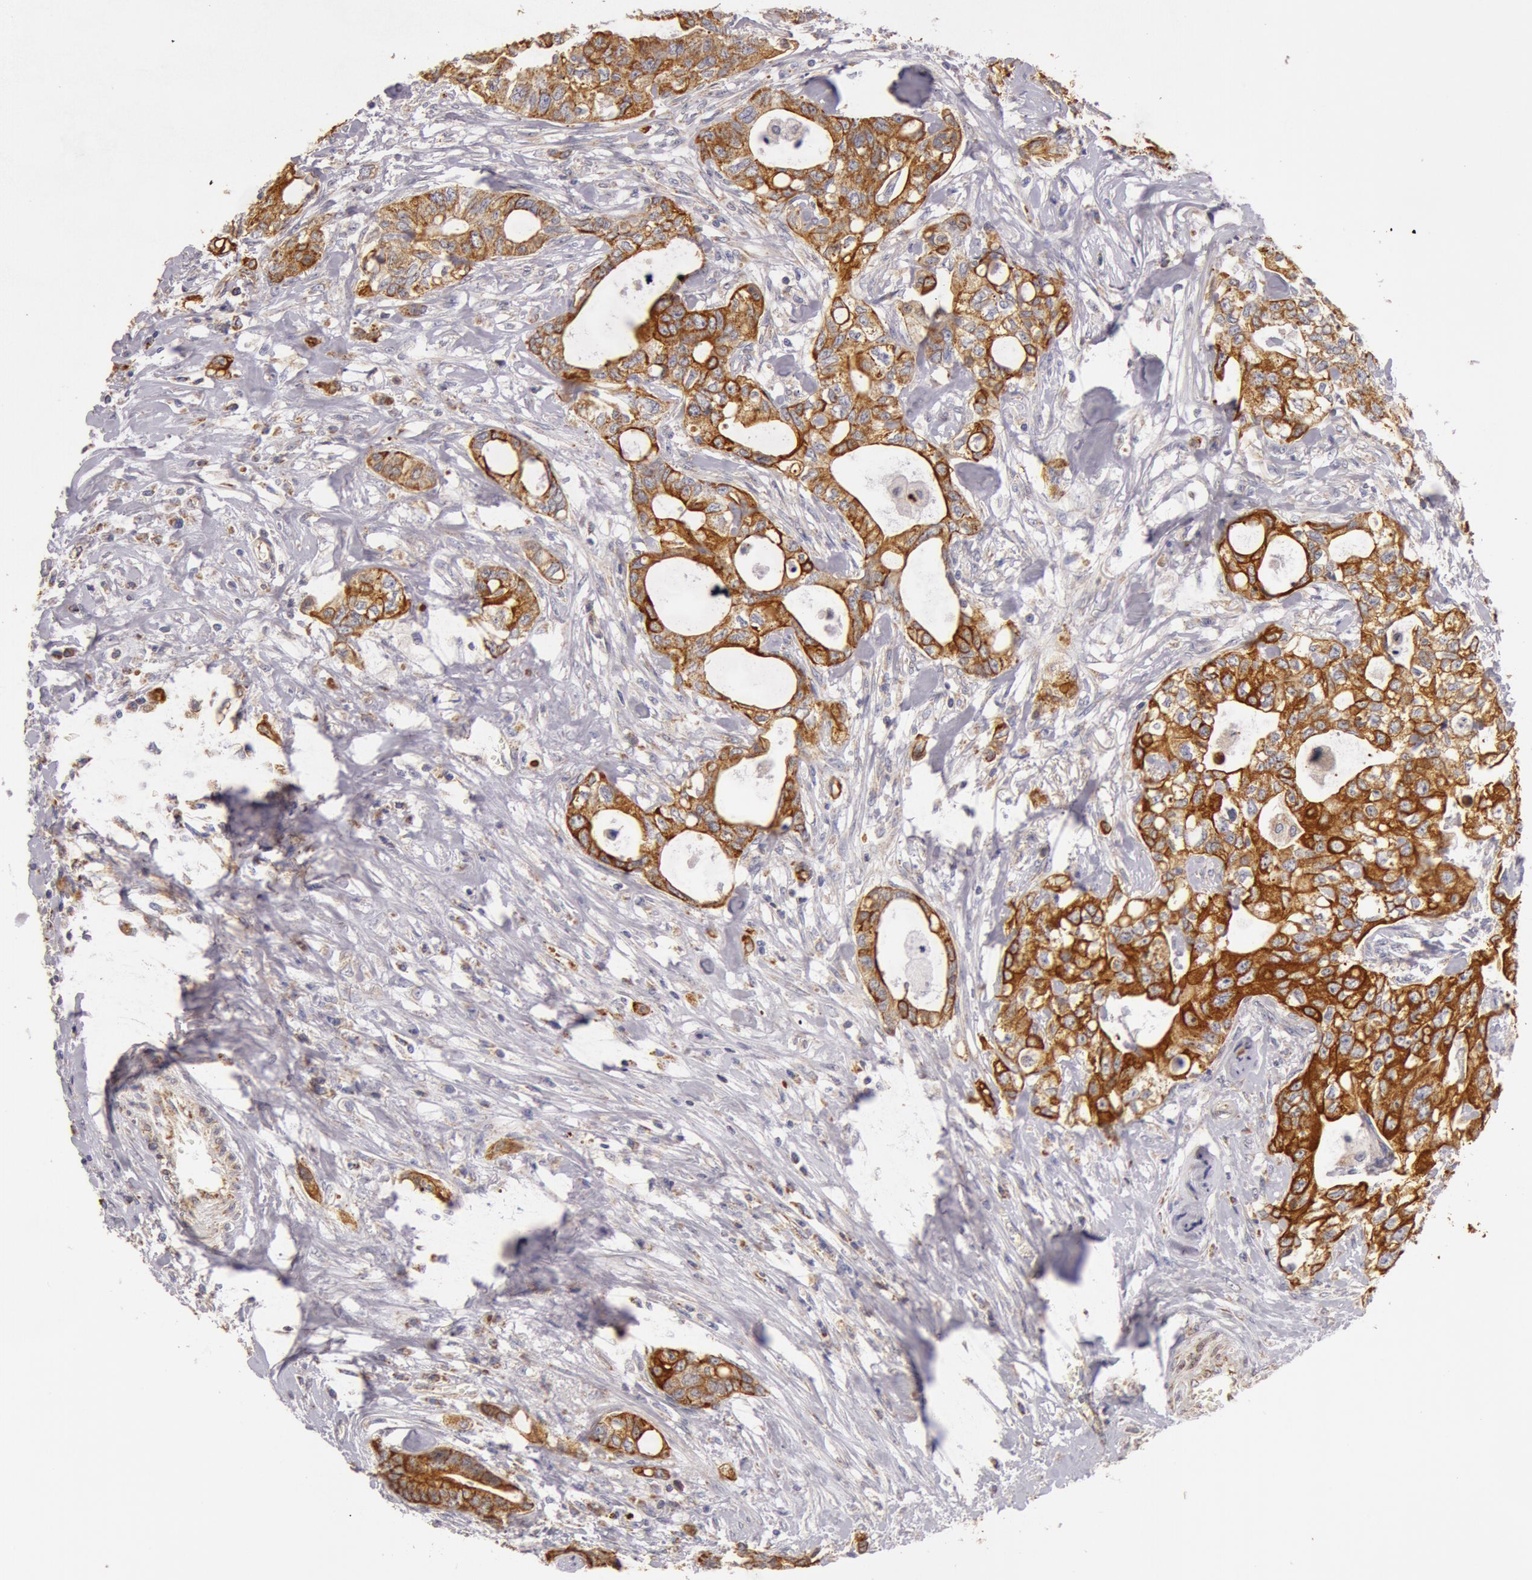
{"staining": {"intensity": "moderate", "quantity": ">75%", "location": "cytoplasmic/membranous"}, "tissue": "colorectal cancer", "cell_type": "Tumor cells", "image_type": "cancer", "snomed": [{"axis": "morphology", "description": "Adenocarcinoma, NOS"}, {"axis": "topography", "description": "Rectum"}], "caption": "Immunohistochemical staining of colorectal cancer (adenocarcinoma) exhibits medium levels of moderate cytoplasmic/membranous protein staining in about >75% of tumor cells. Ihc stains the protein in brown and the nuclei are stained blue.", "gene": "KRT18", "patient": {"sex": "female", "age": 57}}